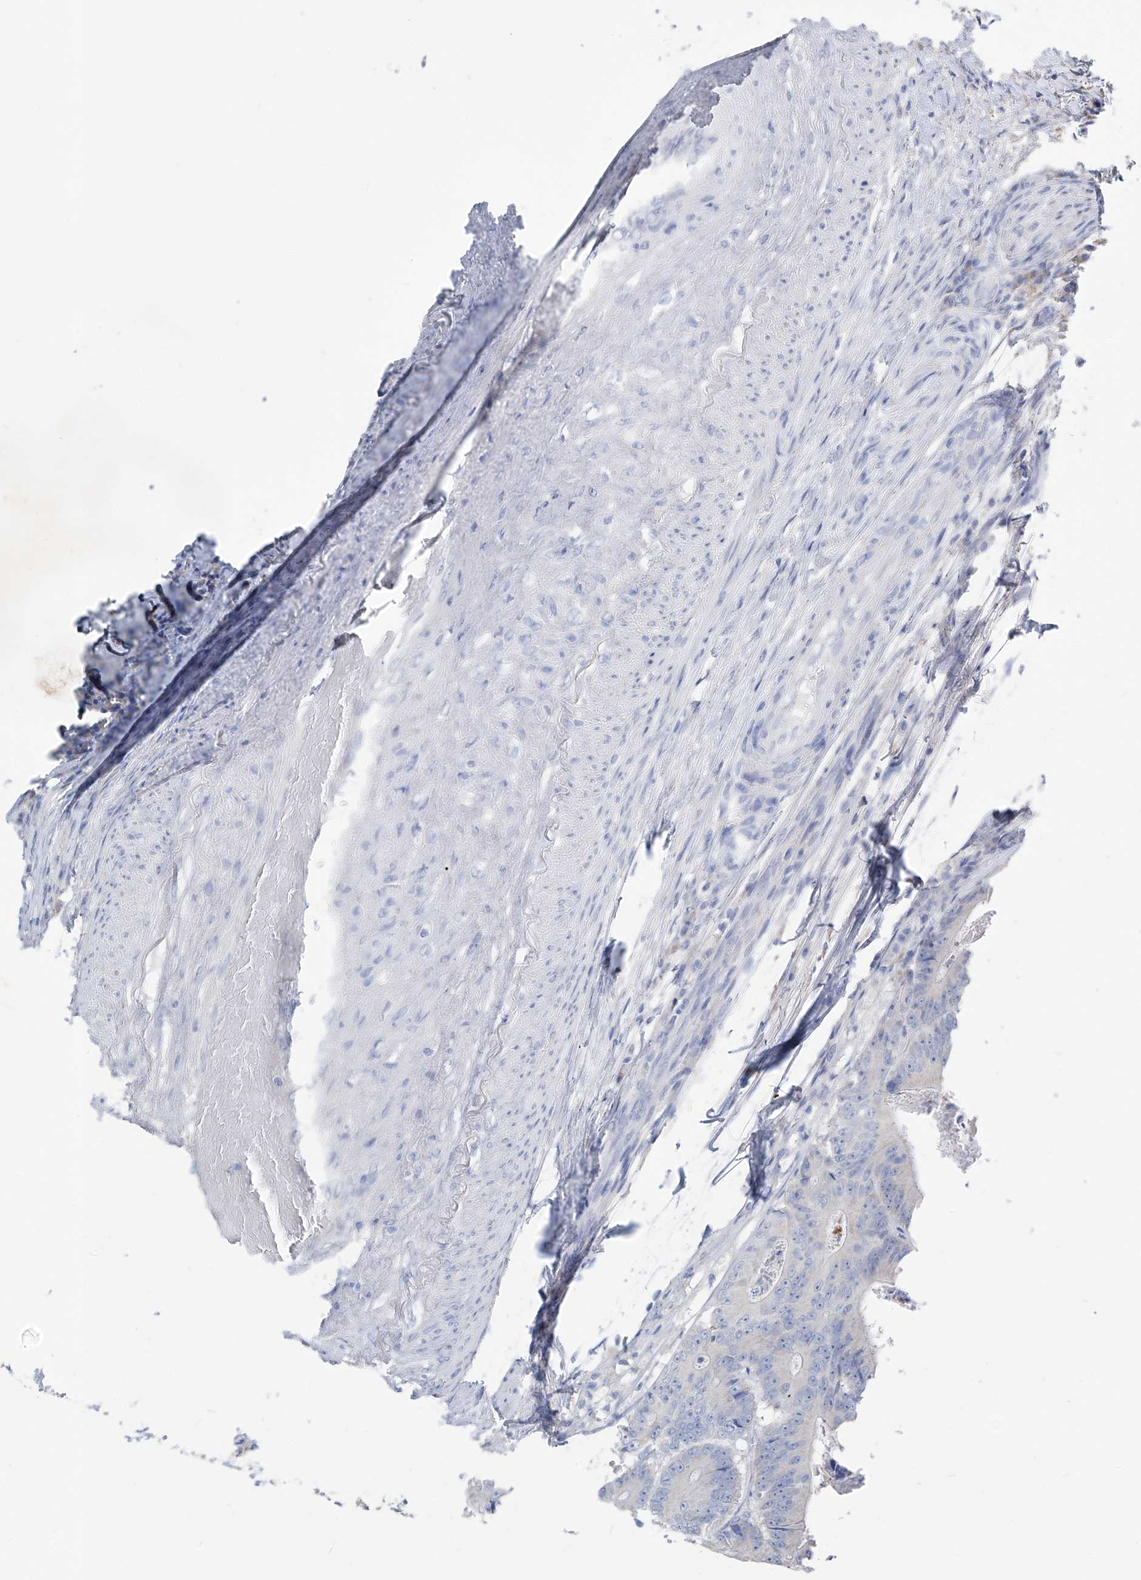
{"staining": {"intensity": "negative", "quantity": "none", "location": "none"}, "tissue": "colorectal cancer", "cell_type": "Tumor cells", "image_type": "cancer", "snomed": [{"axis": "morphology", "description": "Adenocarcinoma, NOS"}, {"axis": "topography", "description": "Colon"}], "caption": "The photomicrograph displays no significant expression in tumor cells of adenocarcinoma (colorectal).", "gene": "FRS3", "patient": {"sex": "male", "age": 83}}